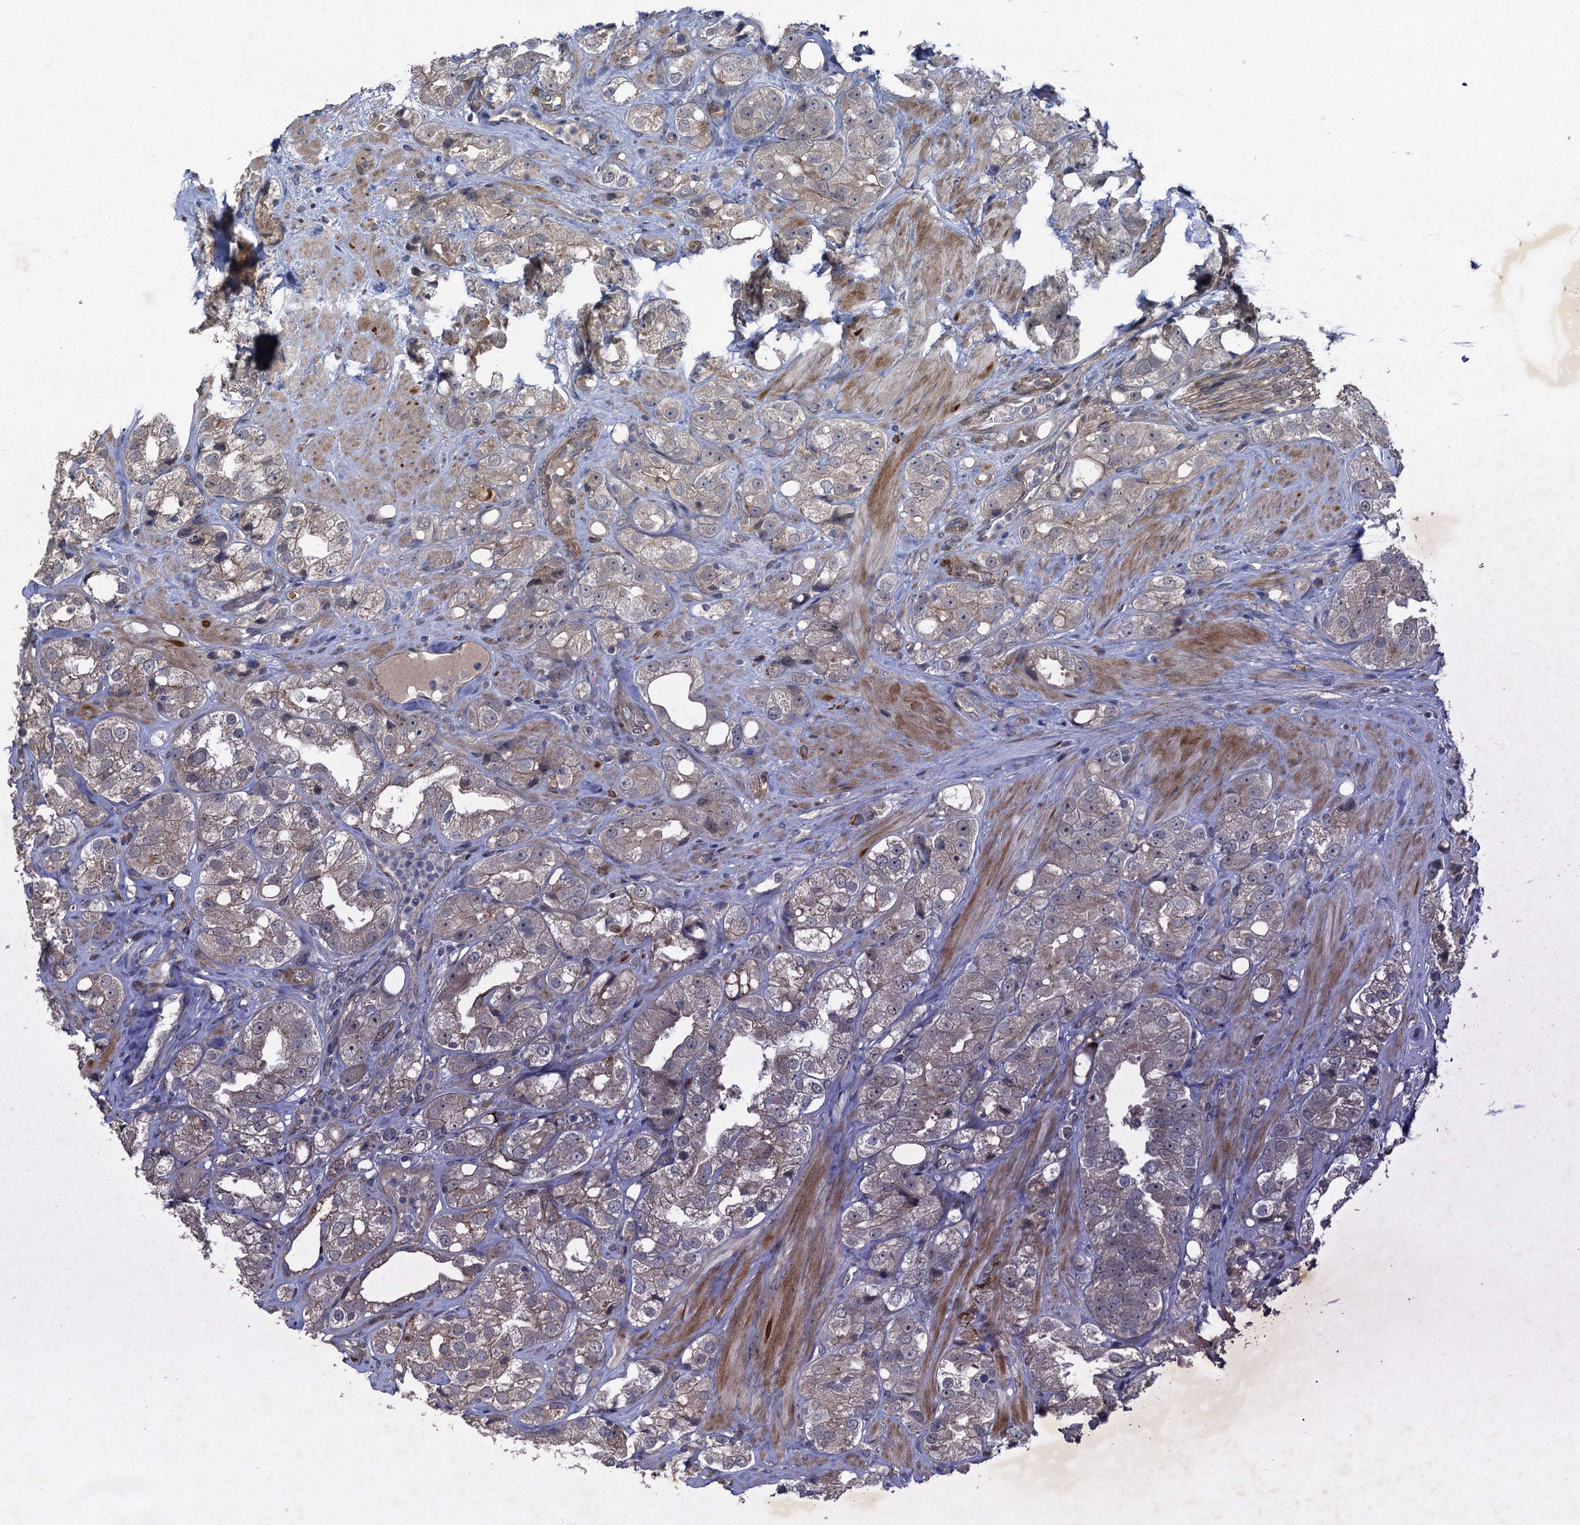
{"staining": {"intensity": "weak", "quantity": "<25%", "location": "cytoplasmic/membranous"}, "tissue": "prostate cancer", "cell_type": "Tumor cells", "image_type": "cancer", "snomed": [{"axis": "morphology", "description": "Adenocarcinoma, NOS"}, {"axis": "topography", "description": "Prostate"}], "caption": "Micrograph shows no protein positivity in tumor cells of adenocarcinoma (prostate) tissue.", "gene": "NUDT22", "patient": {"sex": "male", "age": 79}}